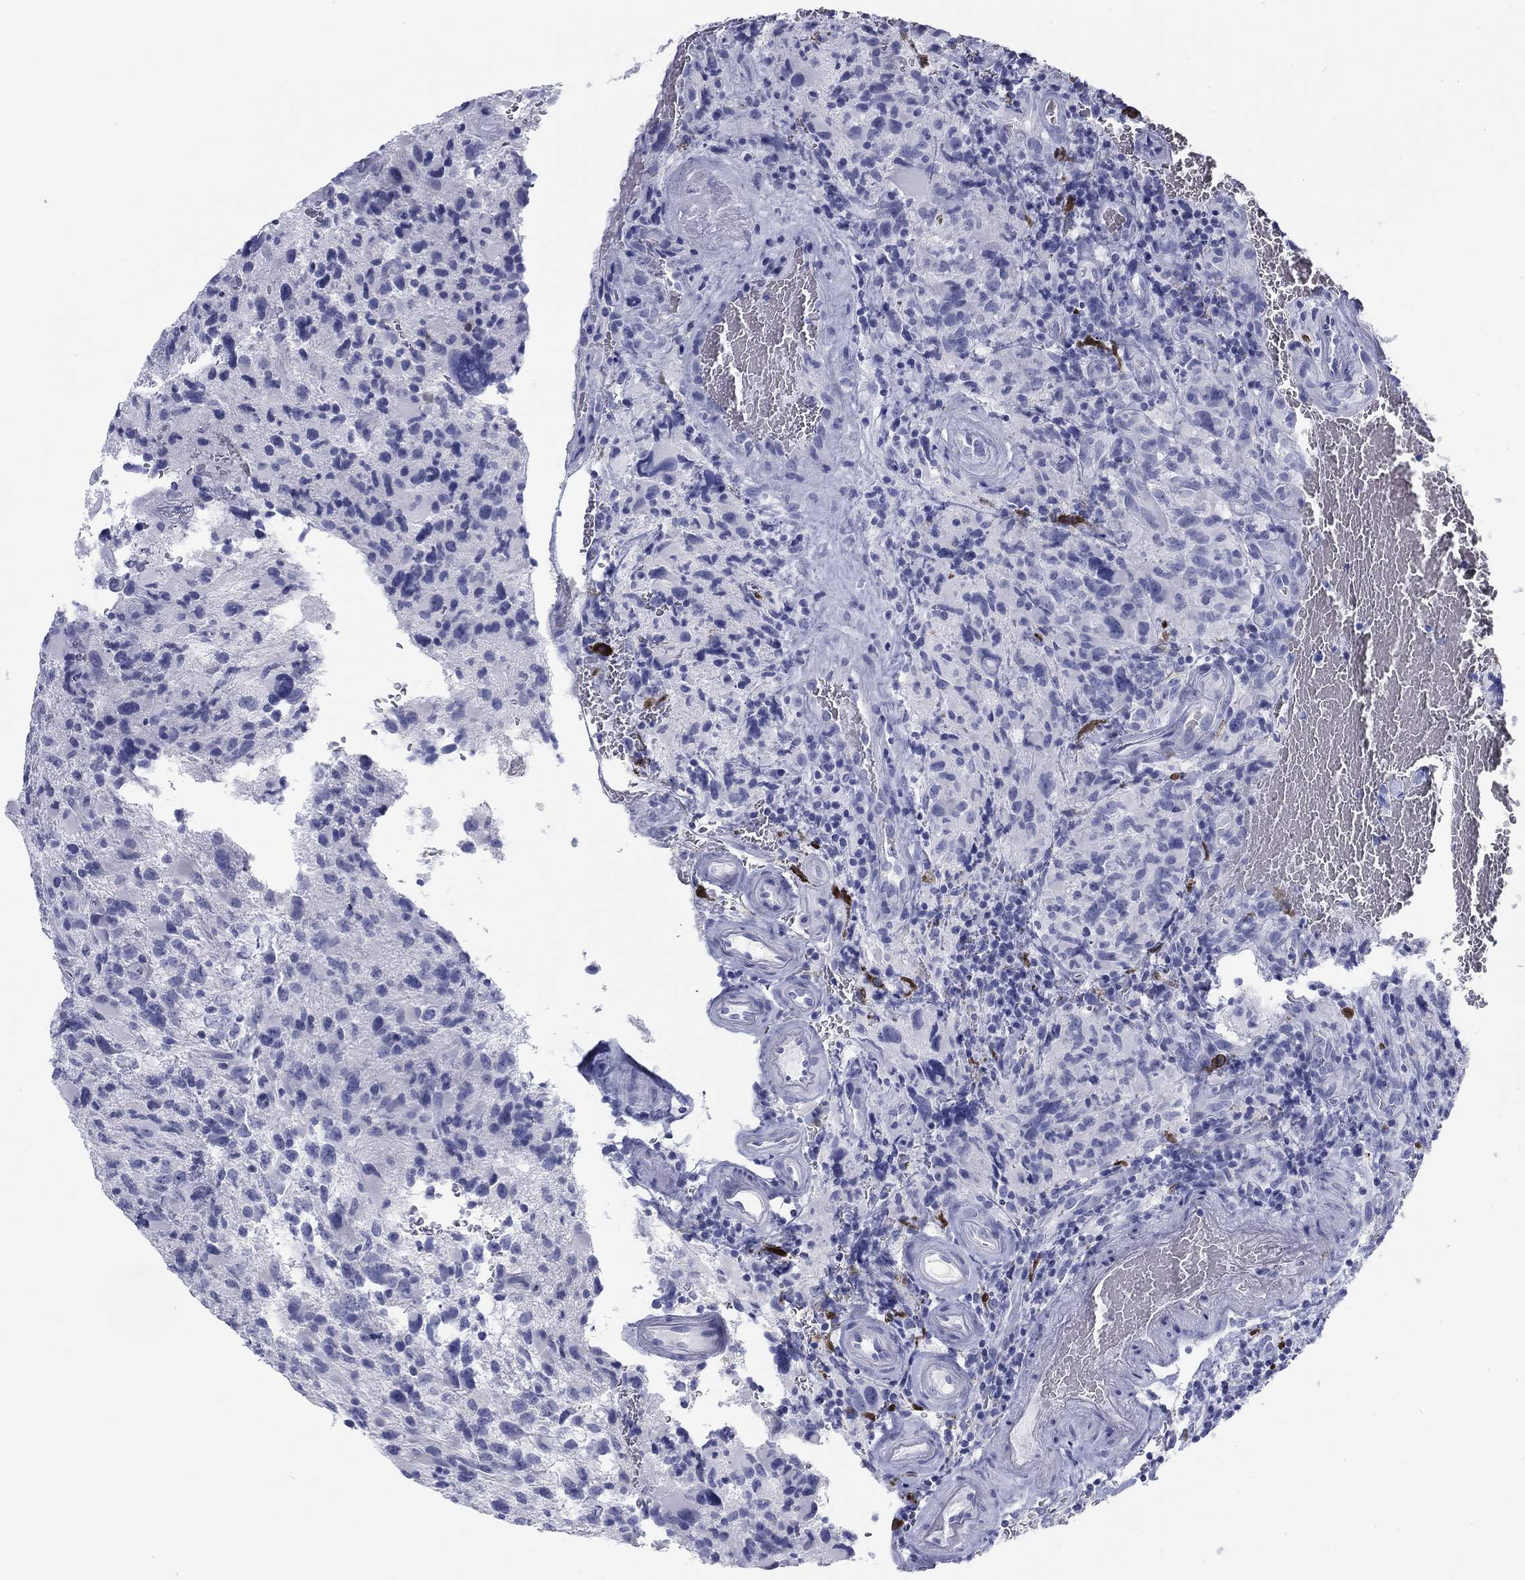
{"staining": {"intensity": "negative", "quantity": "none", "location": "none"}, "tissue": "glioma", "cell_type": "Tumor cells", "image_type": "cancer", "snomed": [{"axis": "morphology", "description": "Glioma, malignant, NOS"}, {"axis": "morphology", "description": "Glioma, malignant, High grade"}, {"axis": "topography", "description": "Brain"}], "caption": "DAB immunohistochemical staining of glioma demonstrates no significant staining in tumor cells.", "gene": "CALB1", "patient": {"sex": "female", "age": 71}}